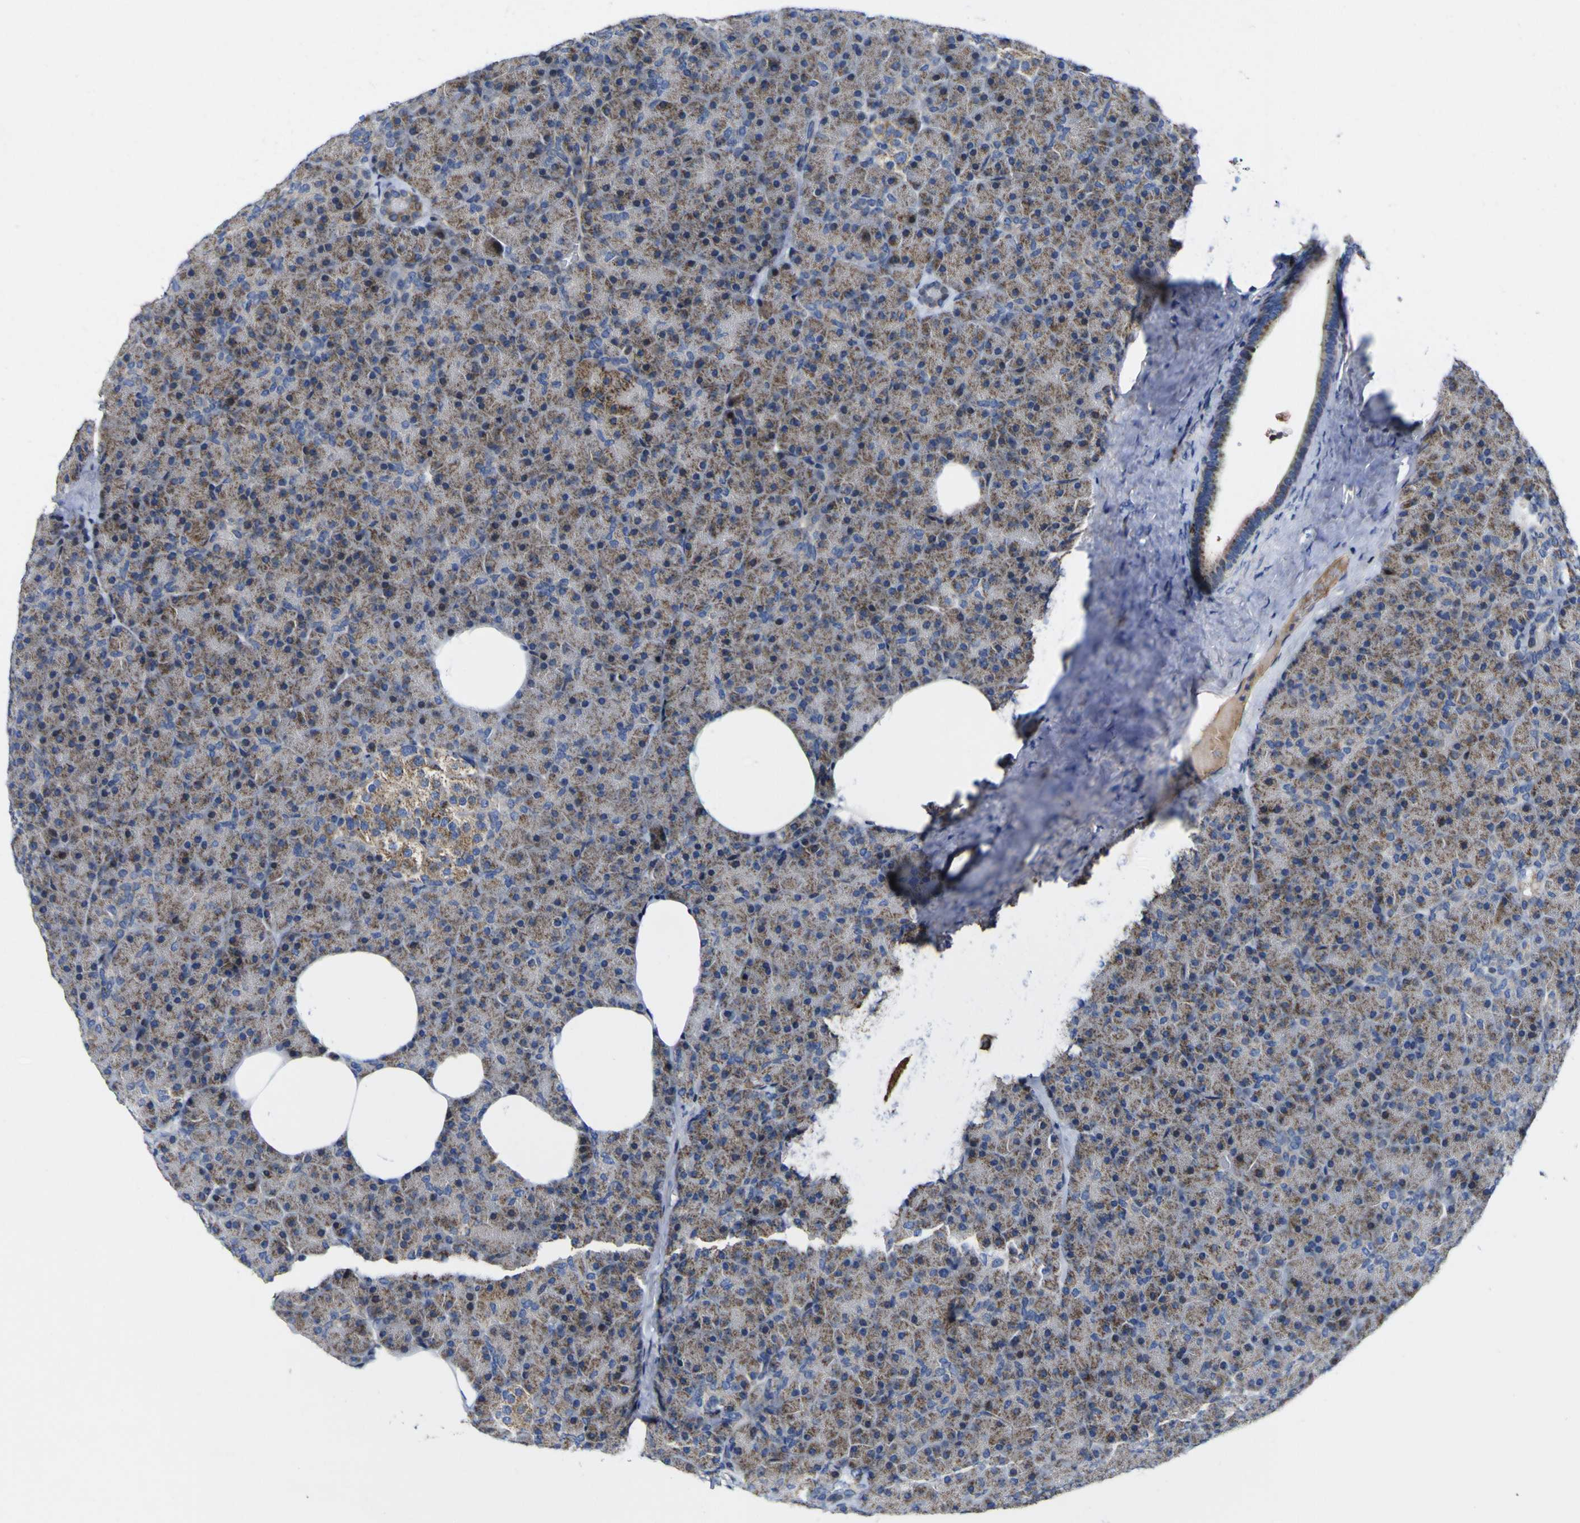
{"staining": {"intensity": "moderate", "quantity": ">75%", "location": "cytoplasmic/membranous"}, "tissue": "pancreas", "cell_type": "Exocrine glandular cells", "image_type": "normal", "snomed": [{"axis": "morphology", "description": "Normal tissue, NOS"}, {"axis": "topography", "description": "Pancreas"}], "caption": "High-magnification brightfield microscopy of benign pancreas stained with DAB (3,3'-diaminobenzidine) (brown) and counterstained with hematoxylin (blue). exocrine glandular cells exhibit moderate cytoplasmic/membranous expression is appreciated in about>75% of cells. The protein of interest is shown in brown color, while the nuclei are stained blue.", "gene": "CCDC90B", "patient": {"sex": "female", "age": 35}}